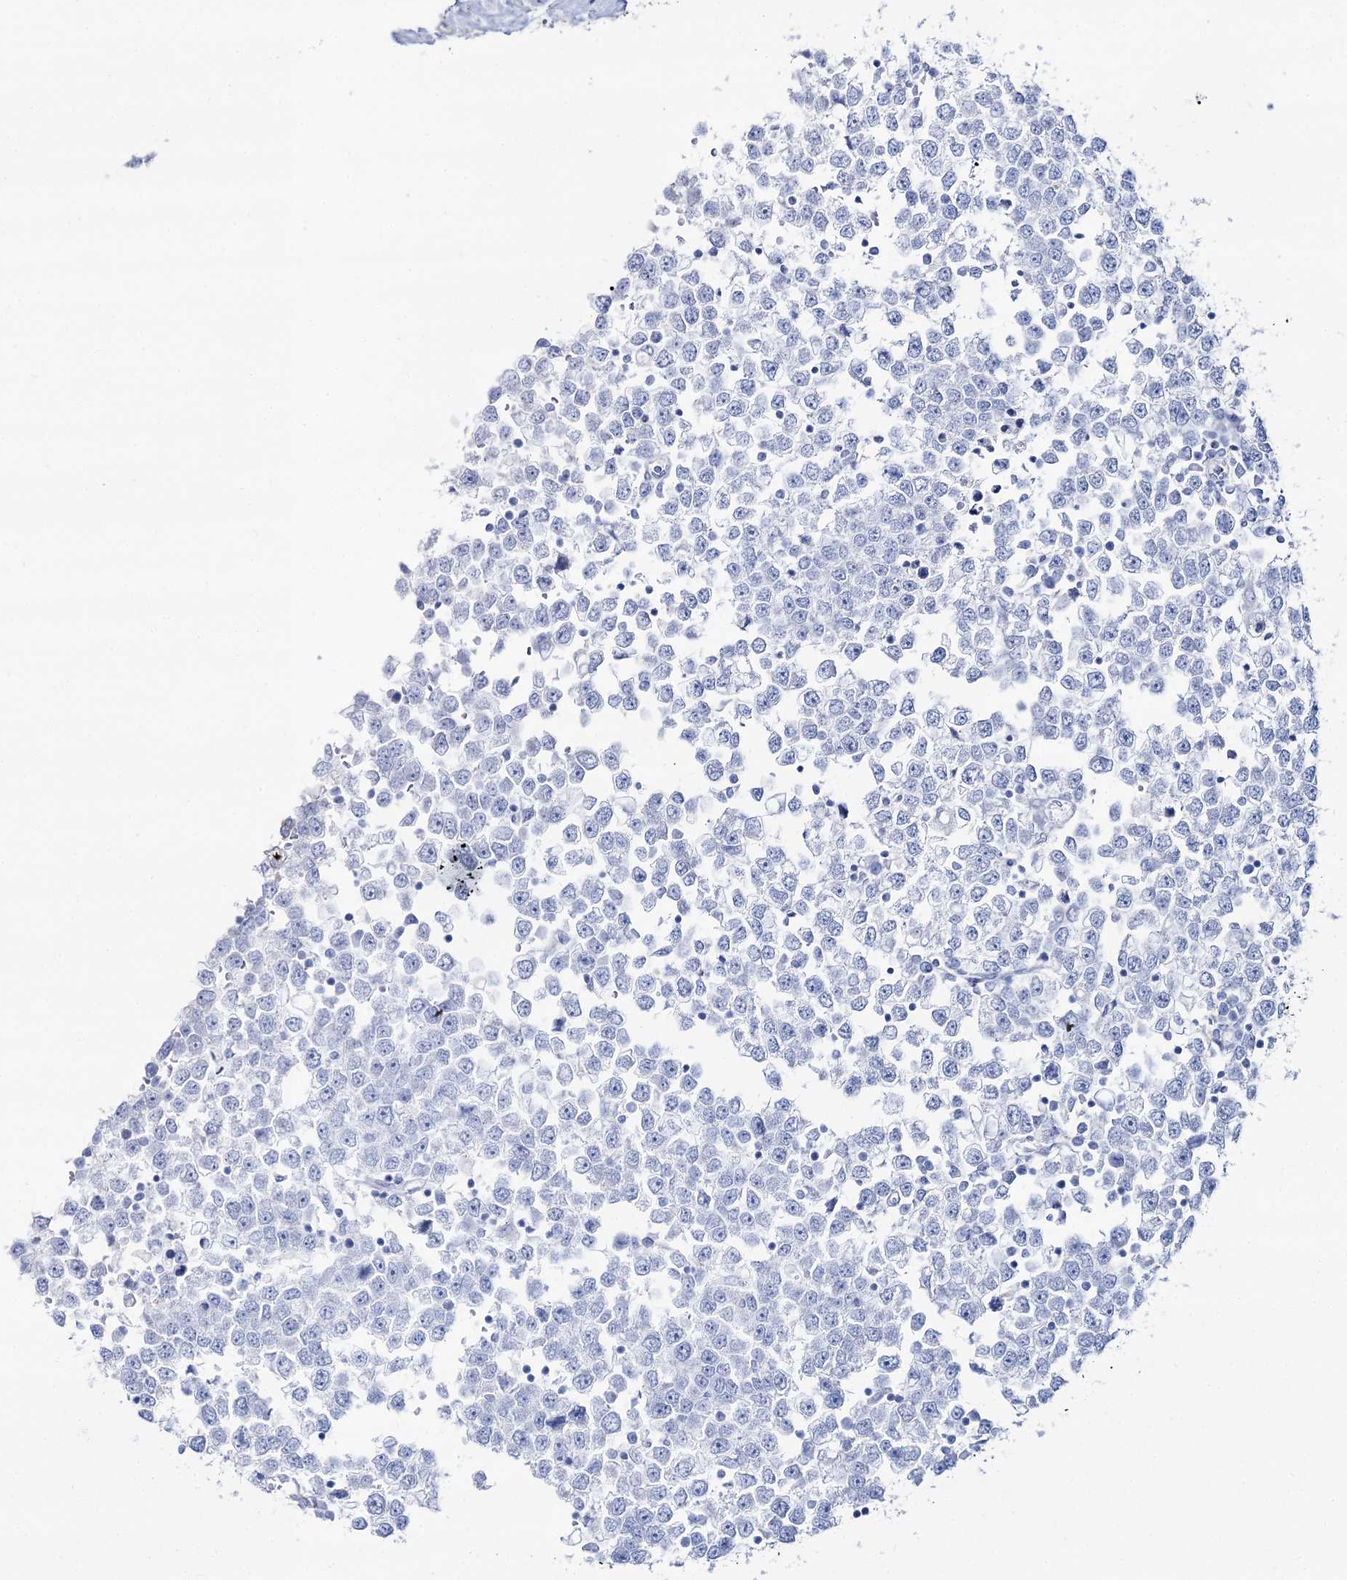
{"staining": {"intensity": "negative", "quantity": "none", "location": "none"}, "tissue": "testis cancer", "cell_type": "Tumor cells", "image_type": "cancer", "snomed": [{"axis": "morphology", "description": "Seminoma, NOS"}, {"axis": "topography", "description": "Testis"}], "caption": "This is an immunohistochemistry (IHC) photomicrograph of human testis cancer. There is no positivity in tumor cells.", "gene": "SLC3A1", "patient": {"sex": "male", "age": 65}}